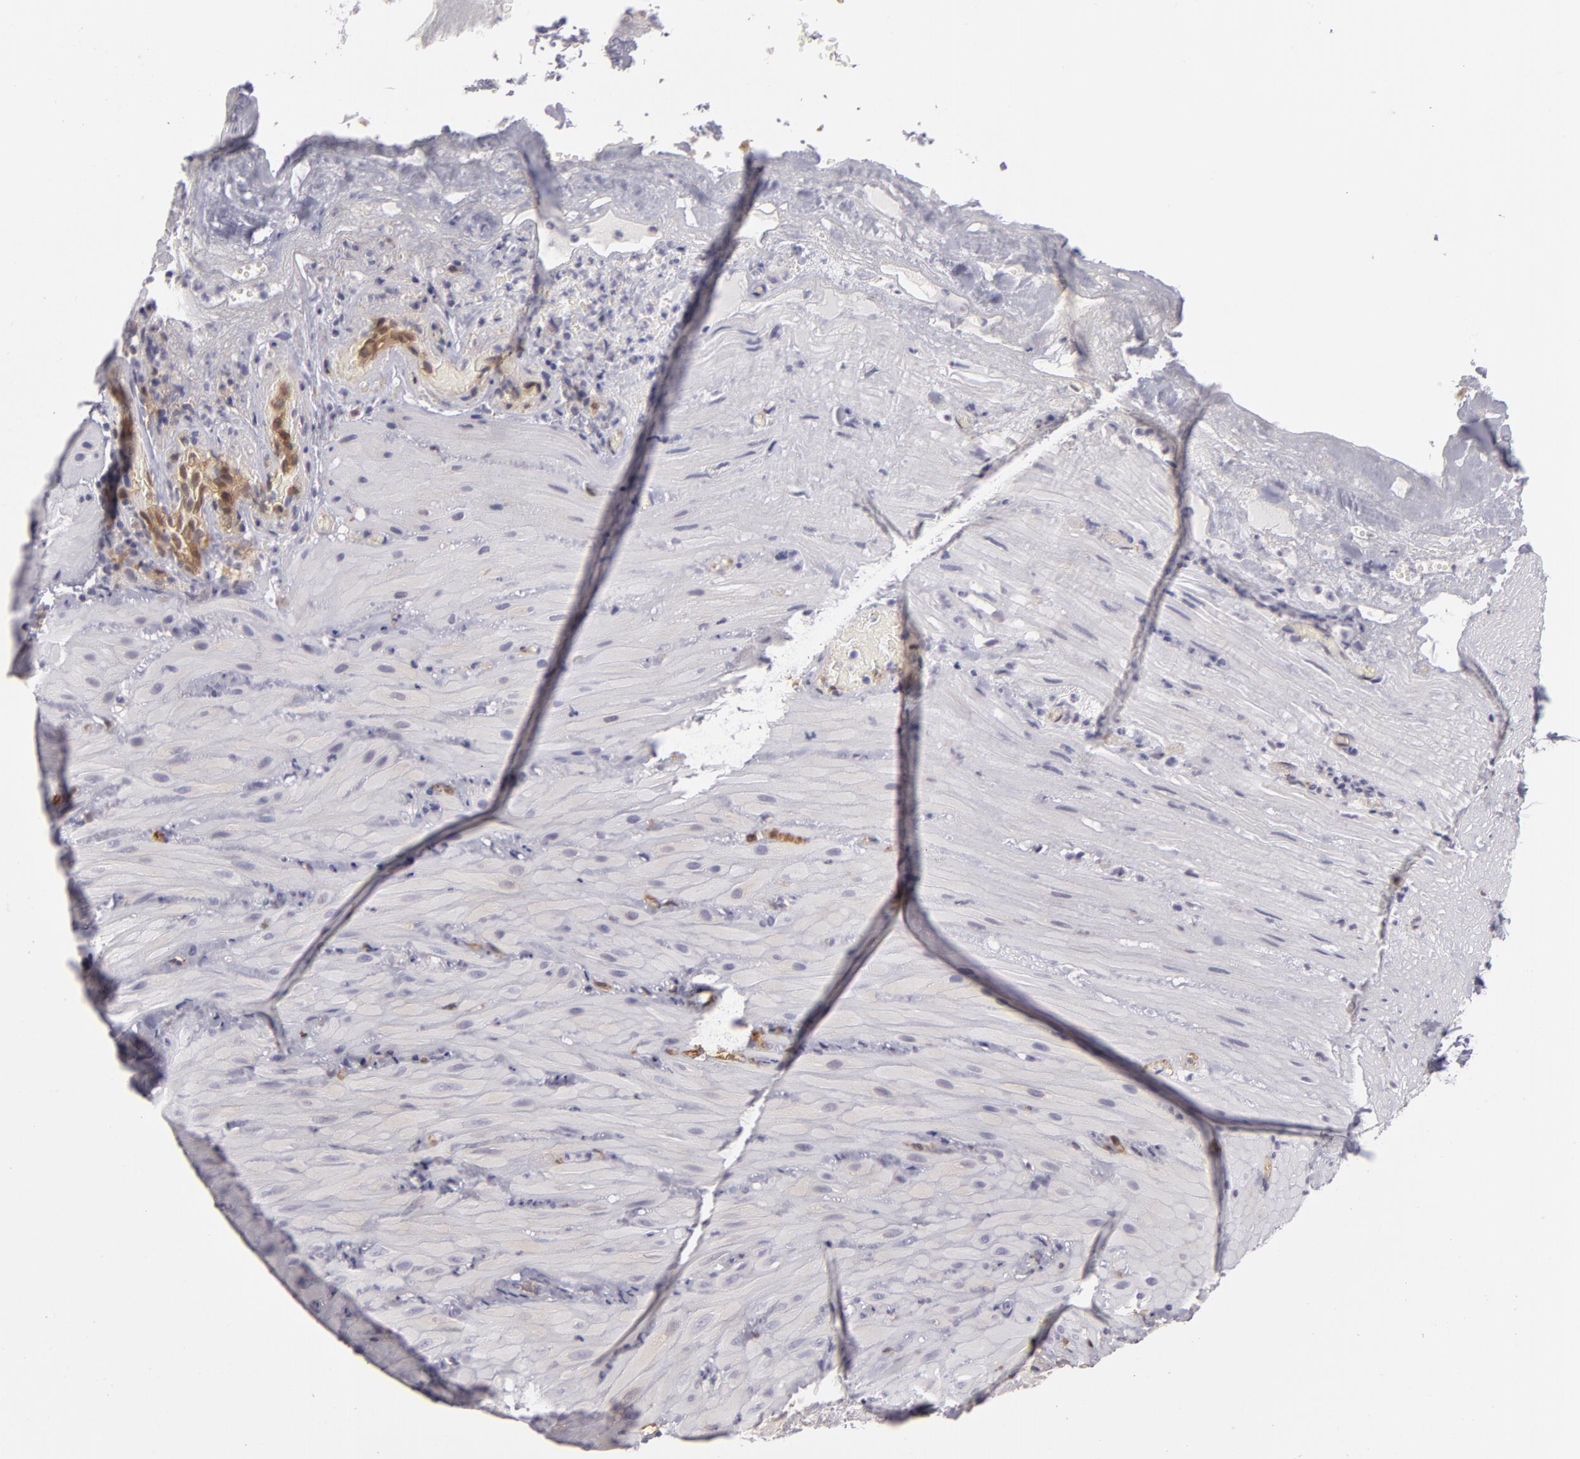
{"staining": {"intensity": "negative", "quantity": "none", "location": "none"}, "tissue": "smooth muscle", "cell_type": "Smooth muscle cells", "image_type": "normal", "snomed": [{"axis": "morphology", "description": "Normal tissue, NOS"}, {"axis": "topography", "description": "Duodenum"}], "caption": "A high-resolution histopathology image shows immunohistochemistry staining of benign smooth muscle, which shows no significant expression in smooth muscle cells.", "gene": "ZNF229", "patient": {"sex": "male", "age": 63}}